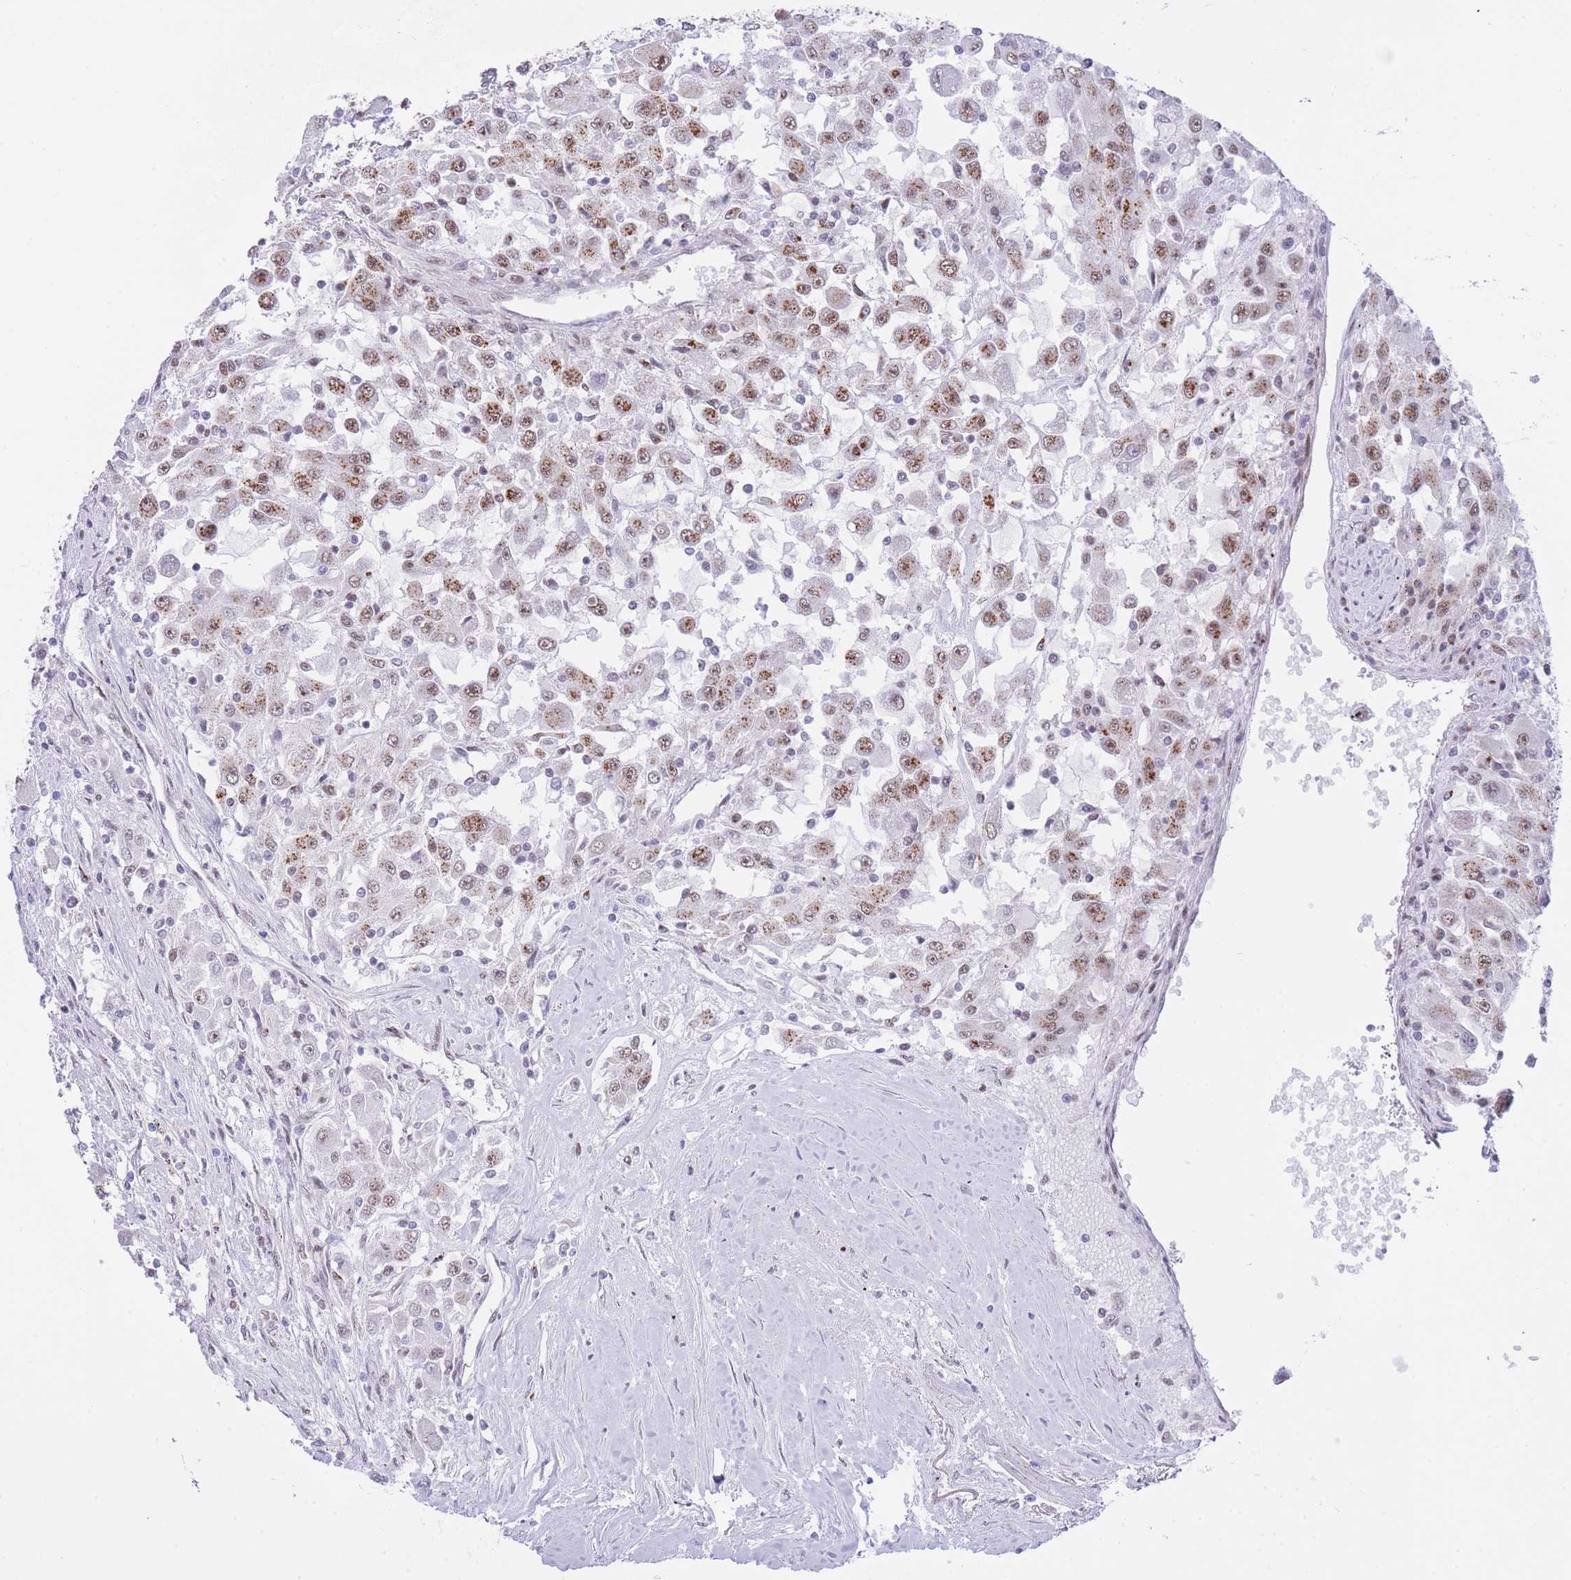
{"staining": {"intensity": "moderate", "quantity": ">75%", "location": "cytoplasmic/membranous,nuclear"}, "tissue": "renal cancer", "cell_type": "Tumor cells", "image_type": "cancer", "snomed": [{"axis": "morphology", "description": "Adenocarcinoma, NOS"}, {"axis": "topography", "description": "Kidney"}], "caption": "Adenocarcinoma (renal) was stained to show a protein in brown. There is medium levels of moderate cytoplasmic/membranous and nuclear positivity in about >75% of tumor cells.", "gene": "INO80C", "patient": {"sex": "female", "age": 67}}